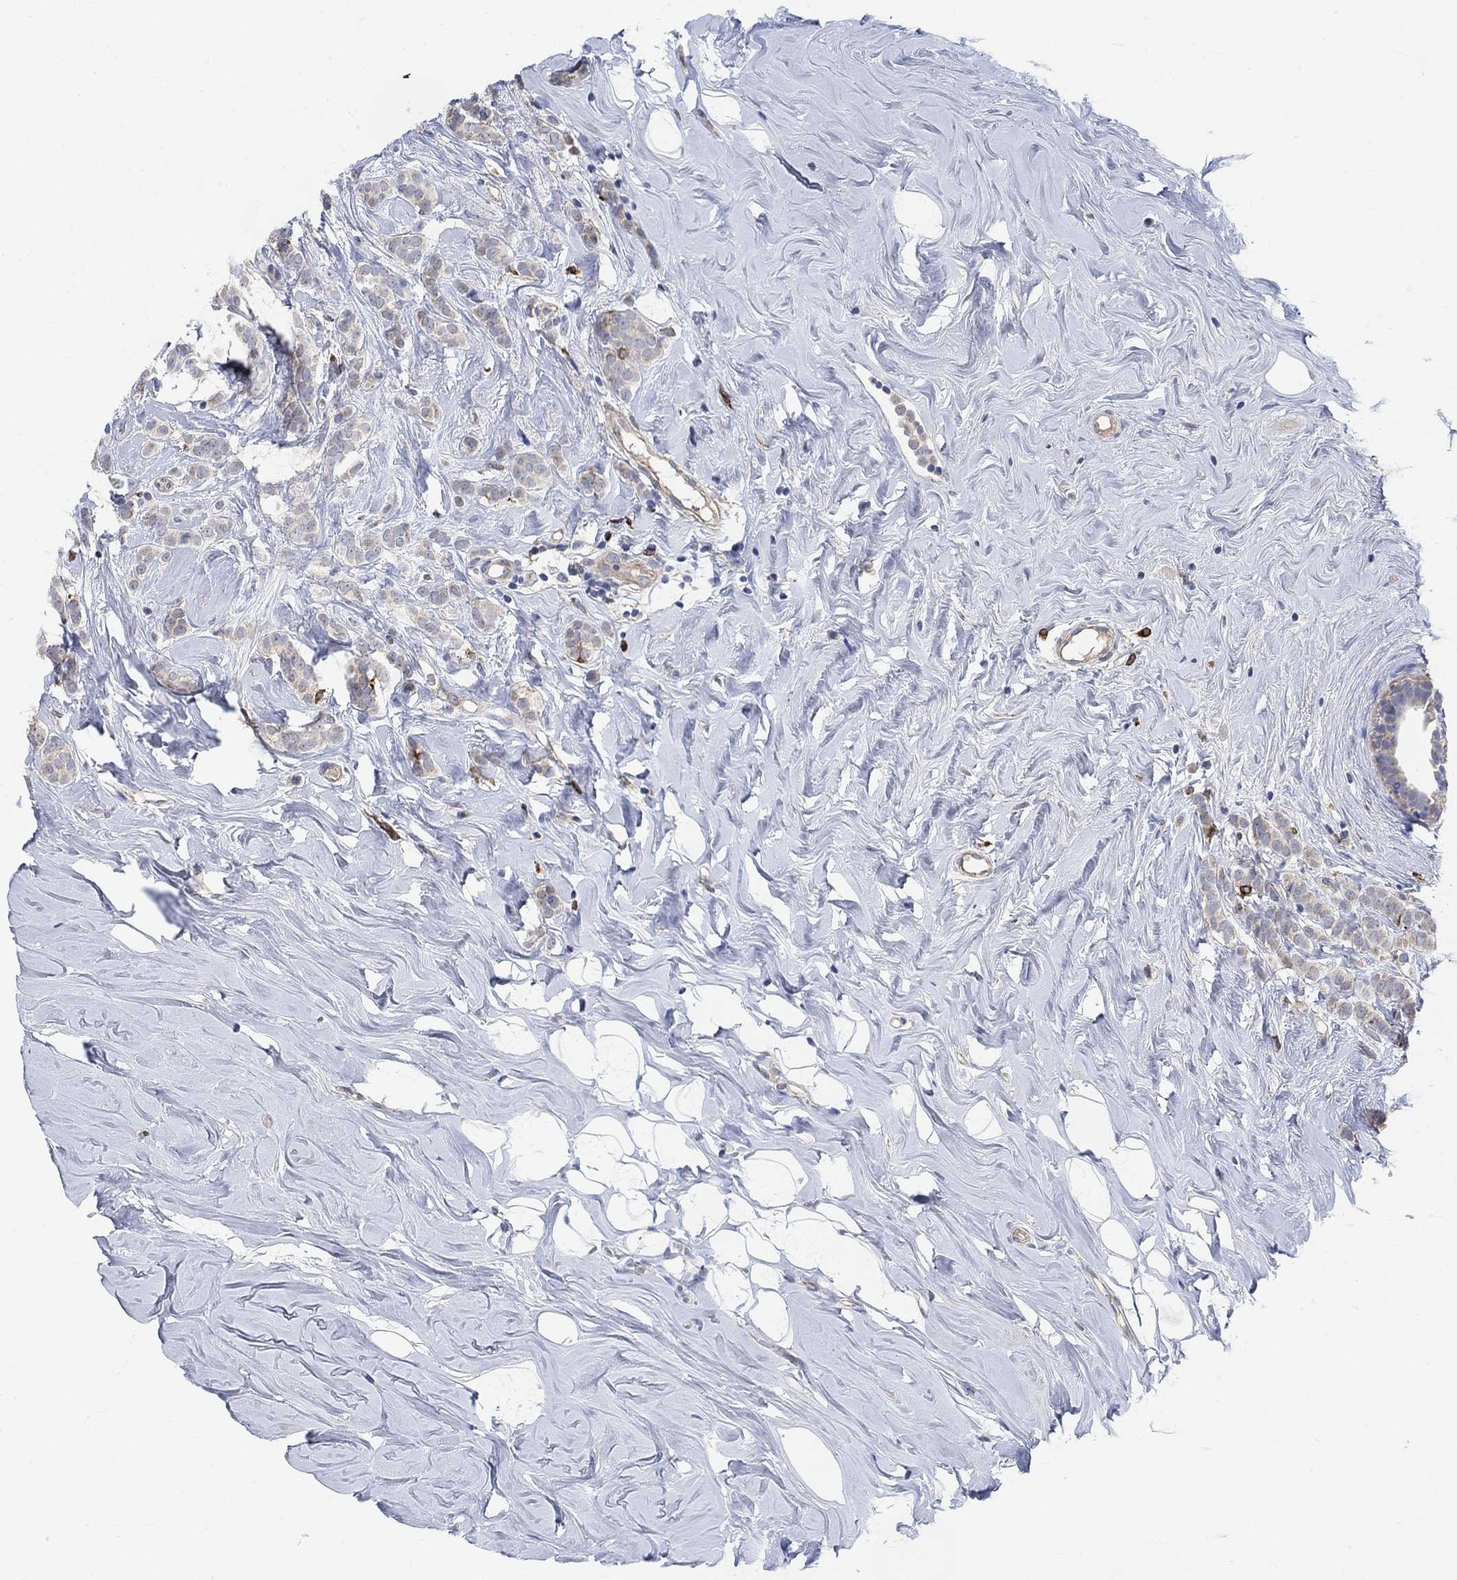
{"staining": {"intensity": "weak", "quantity": ">75%", "location": "cytoplasmic/membranous"}, "tissue": "breast cancer", "cell_type": "Tumor cells", "image_type": "cancer", "snomed": [{"axis": "morphology", "description": "Lobular carcinoma"}, {"axis": "topography", "description": "Breast"}], "caption": "Protein expression analysis of human lobular carcinoma (breast) reveals weak cytoplasmic/membranous positivity in approximately >75% of tumor cells. The staining was performed using DAB (3,3'-diaminobenzidine), with brown indicating positive protein expression. Nuclei are stained blue with hematoxylin.", "gene": "HCRTR1", "patient": {"sex": "female", "age": 49}}